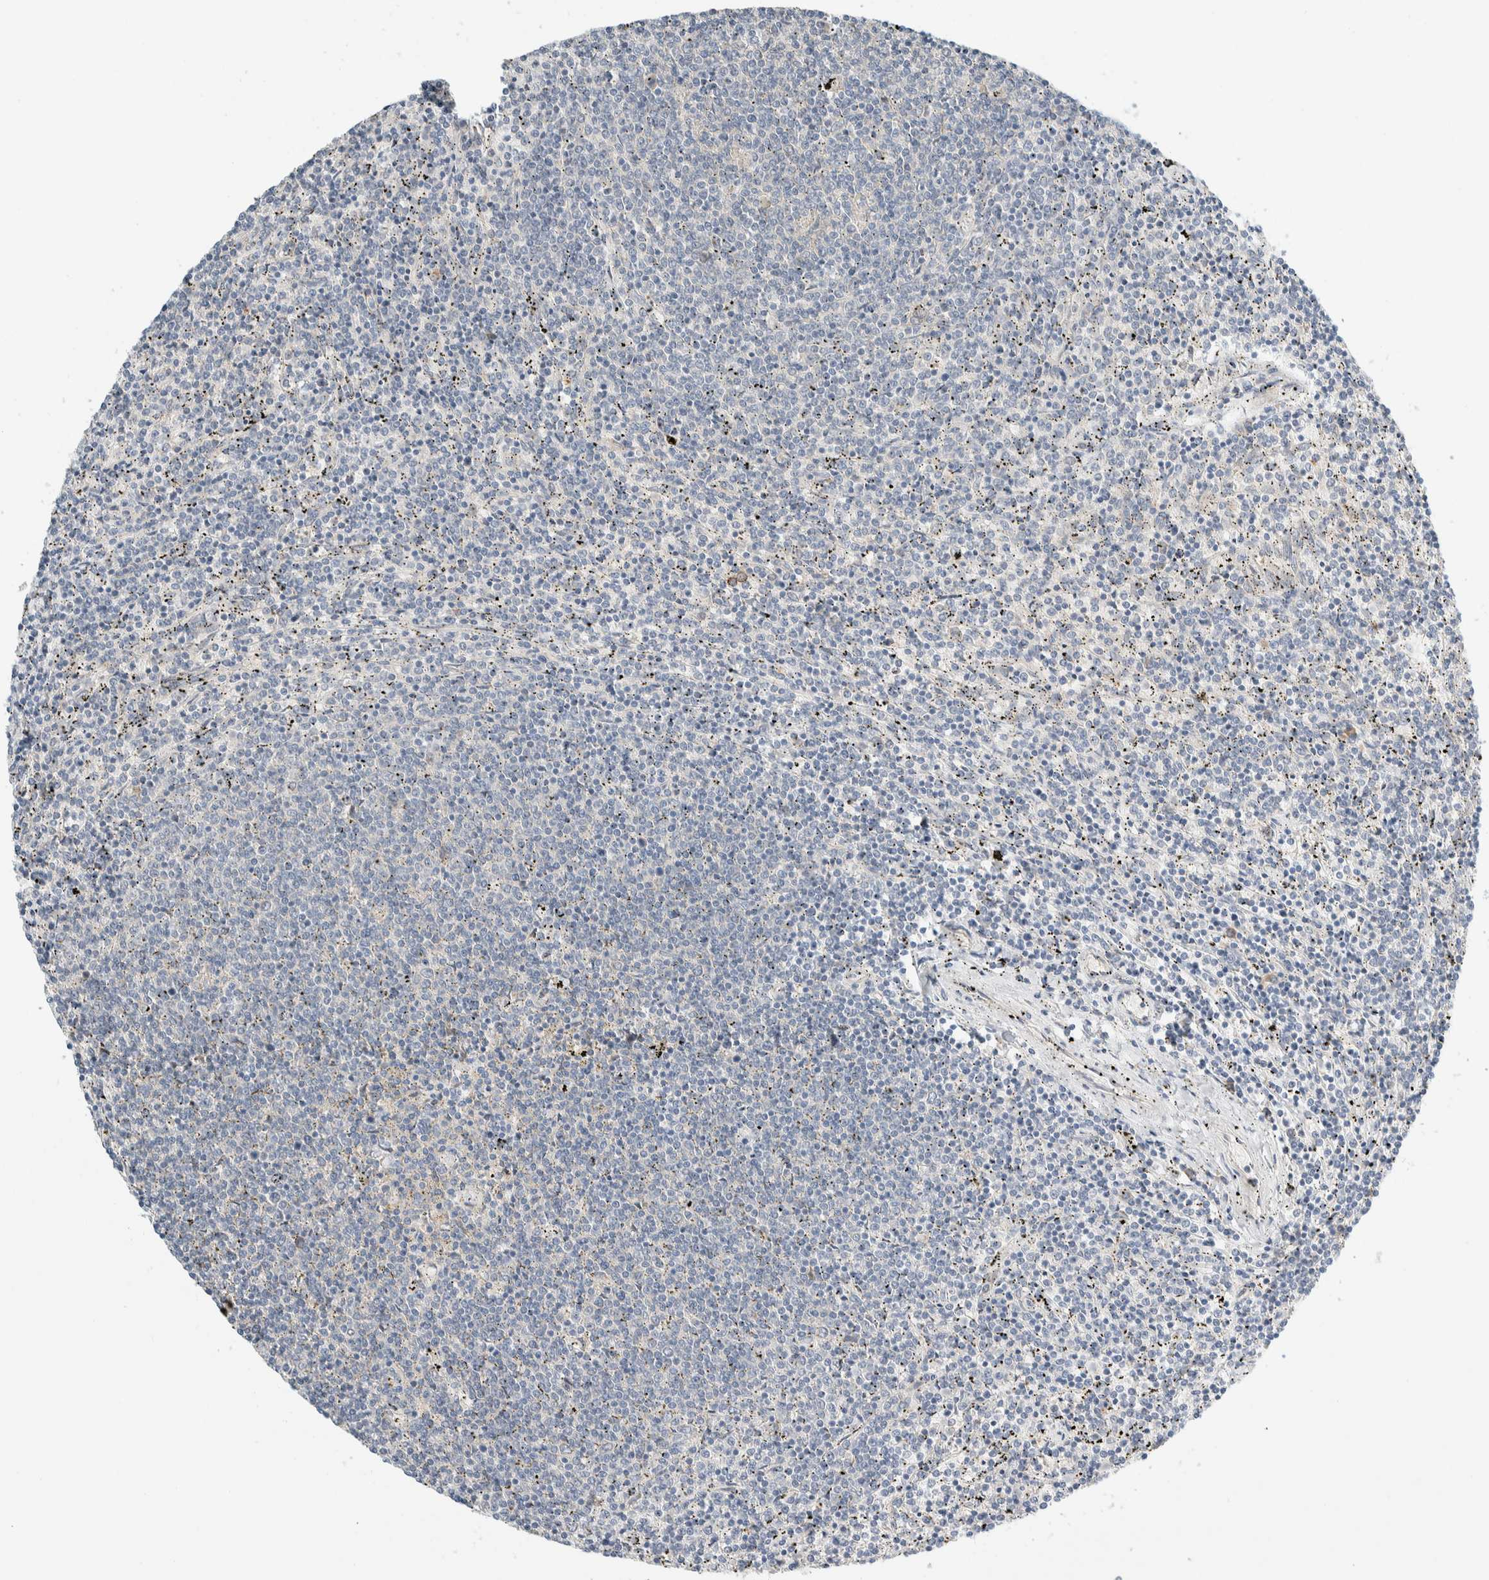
{"staining": {"intensity": "negative", "quantity": "none", "location": "none"}, "tissue": "lymphoma", "cell_type": "Tumor cells", "image_type": "cancer", "snomed": [{"axis": "morphology", "description": "Malignant lymphoma, non-Hodgkin's type, Low grade"}, {"axis": "topography", "description": "Spleen"}], "caption": "Histopathology image shows no protein expression in tumor cells of lymphoma tissue.", "gene": "TMEM184B", "patient": {"sex": "female", "age": 50}}